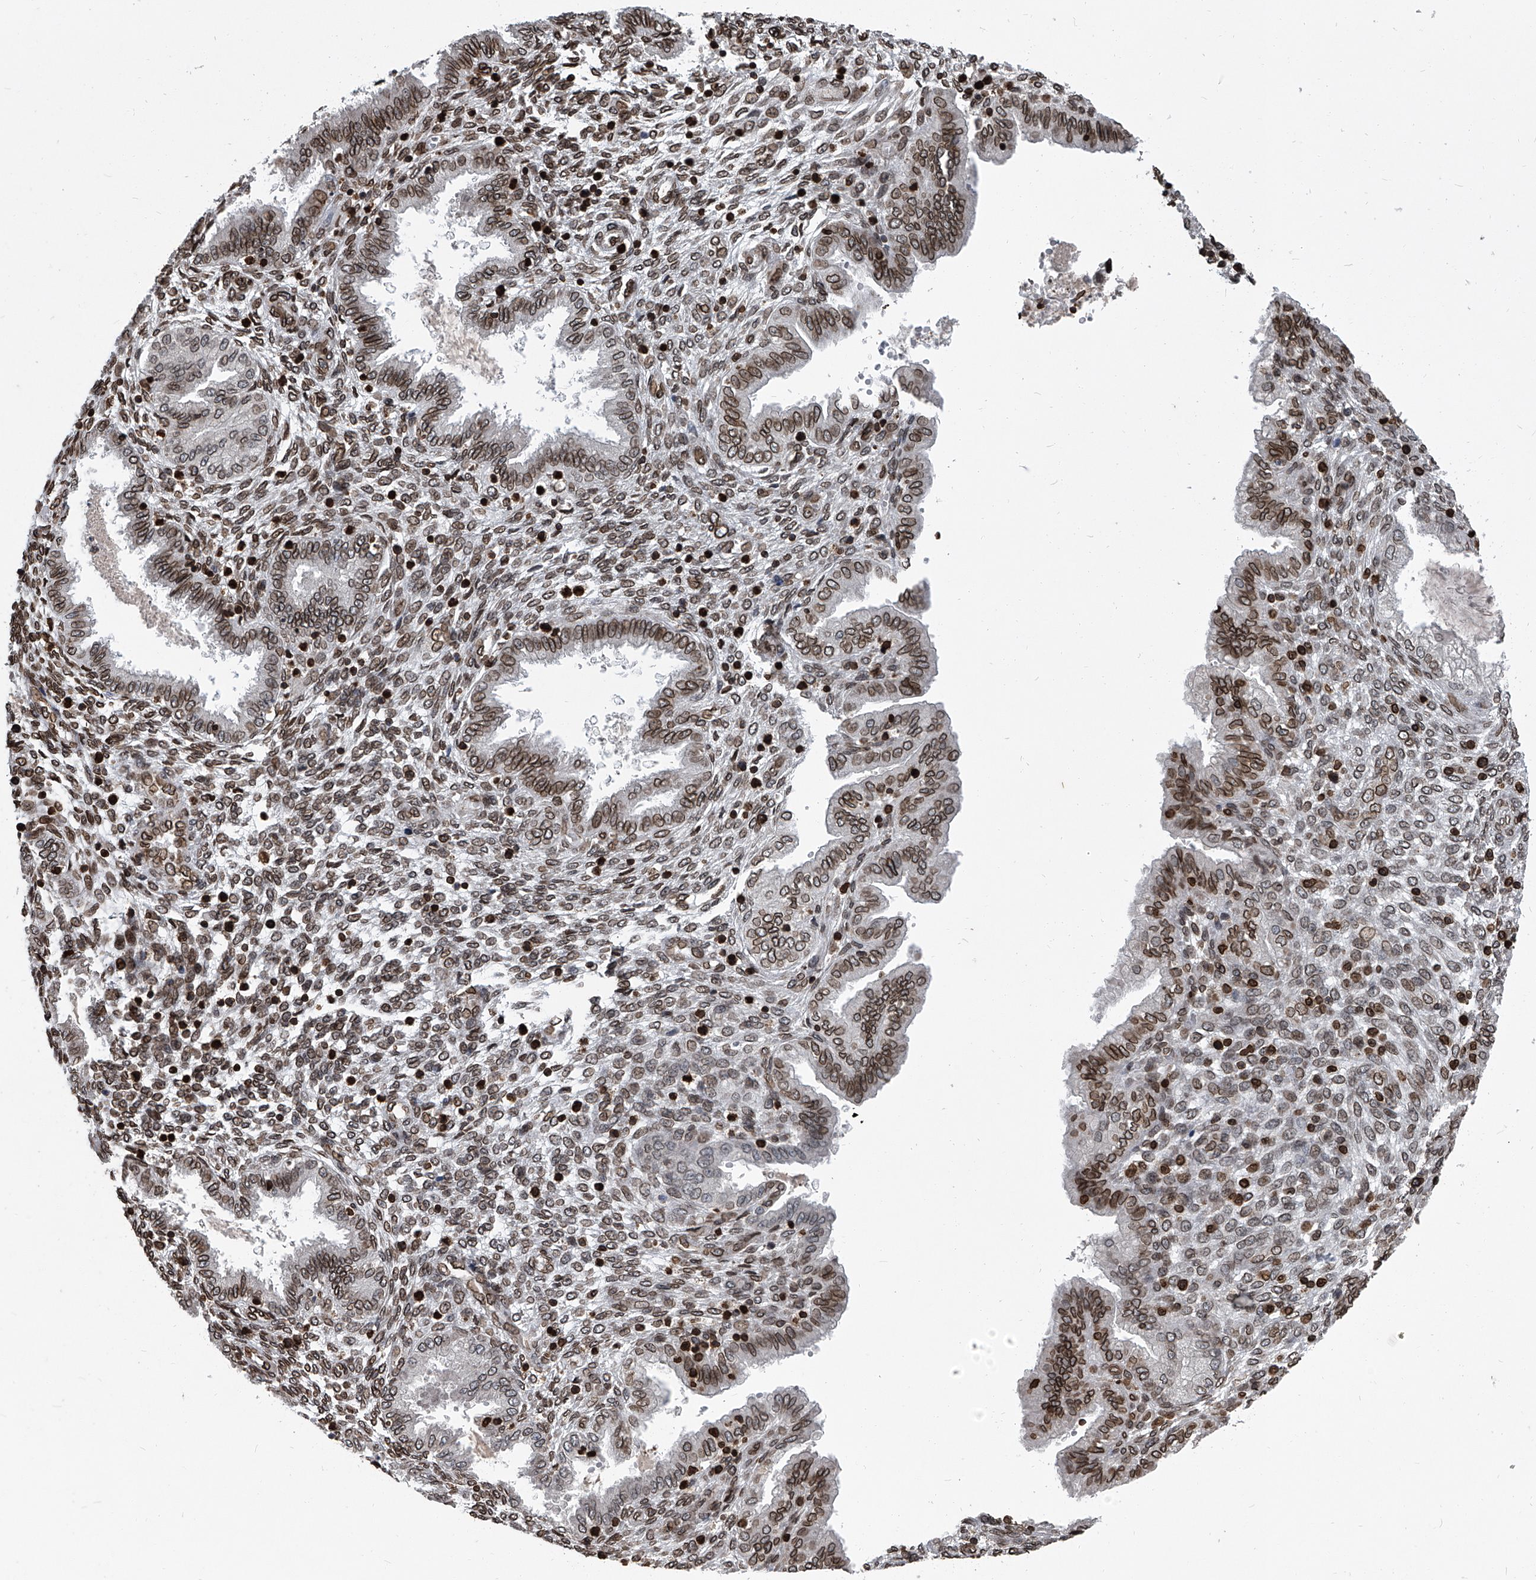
{"staining": {"intensity": "moderate", "quantity": "25%-75%", "location": "cytoplasmic/membranous,nuclear"}, "tissue": "endometrium", "cell_type": "Cells in endometrial stroma", "image_type": "normal", "snomed": [{"axis": "morphology", "description": "Normal tissue, NOS"}, {"axis": "topography", "description": "Endometrium"}], "caption": "Moderate cytoplasmic/membranous,nuclear positivity is present in about 25%-75% of cells in endometrial stroma in normal endometrium.", "gene": "PHF20", "patient": {"sex": "female", "age": 33}}